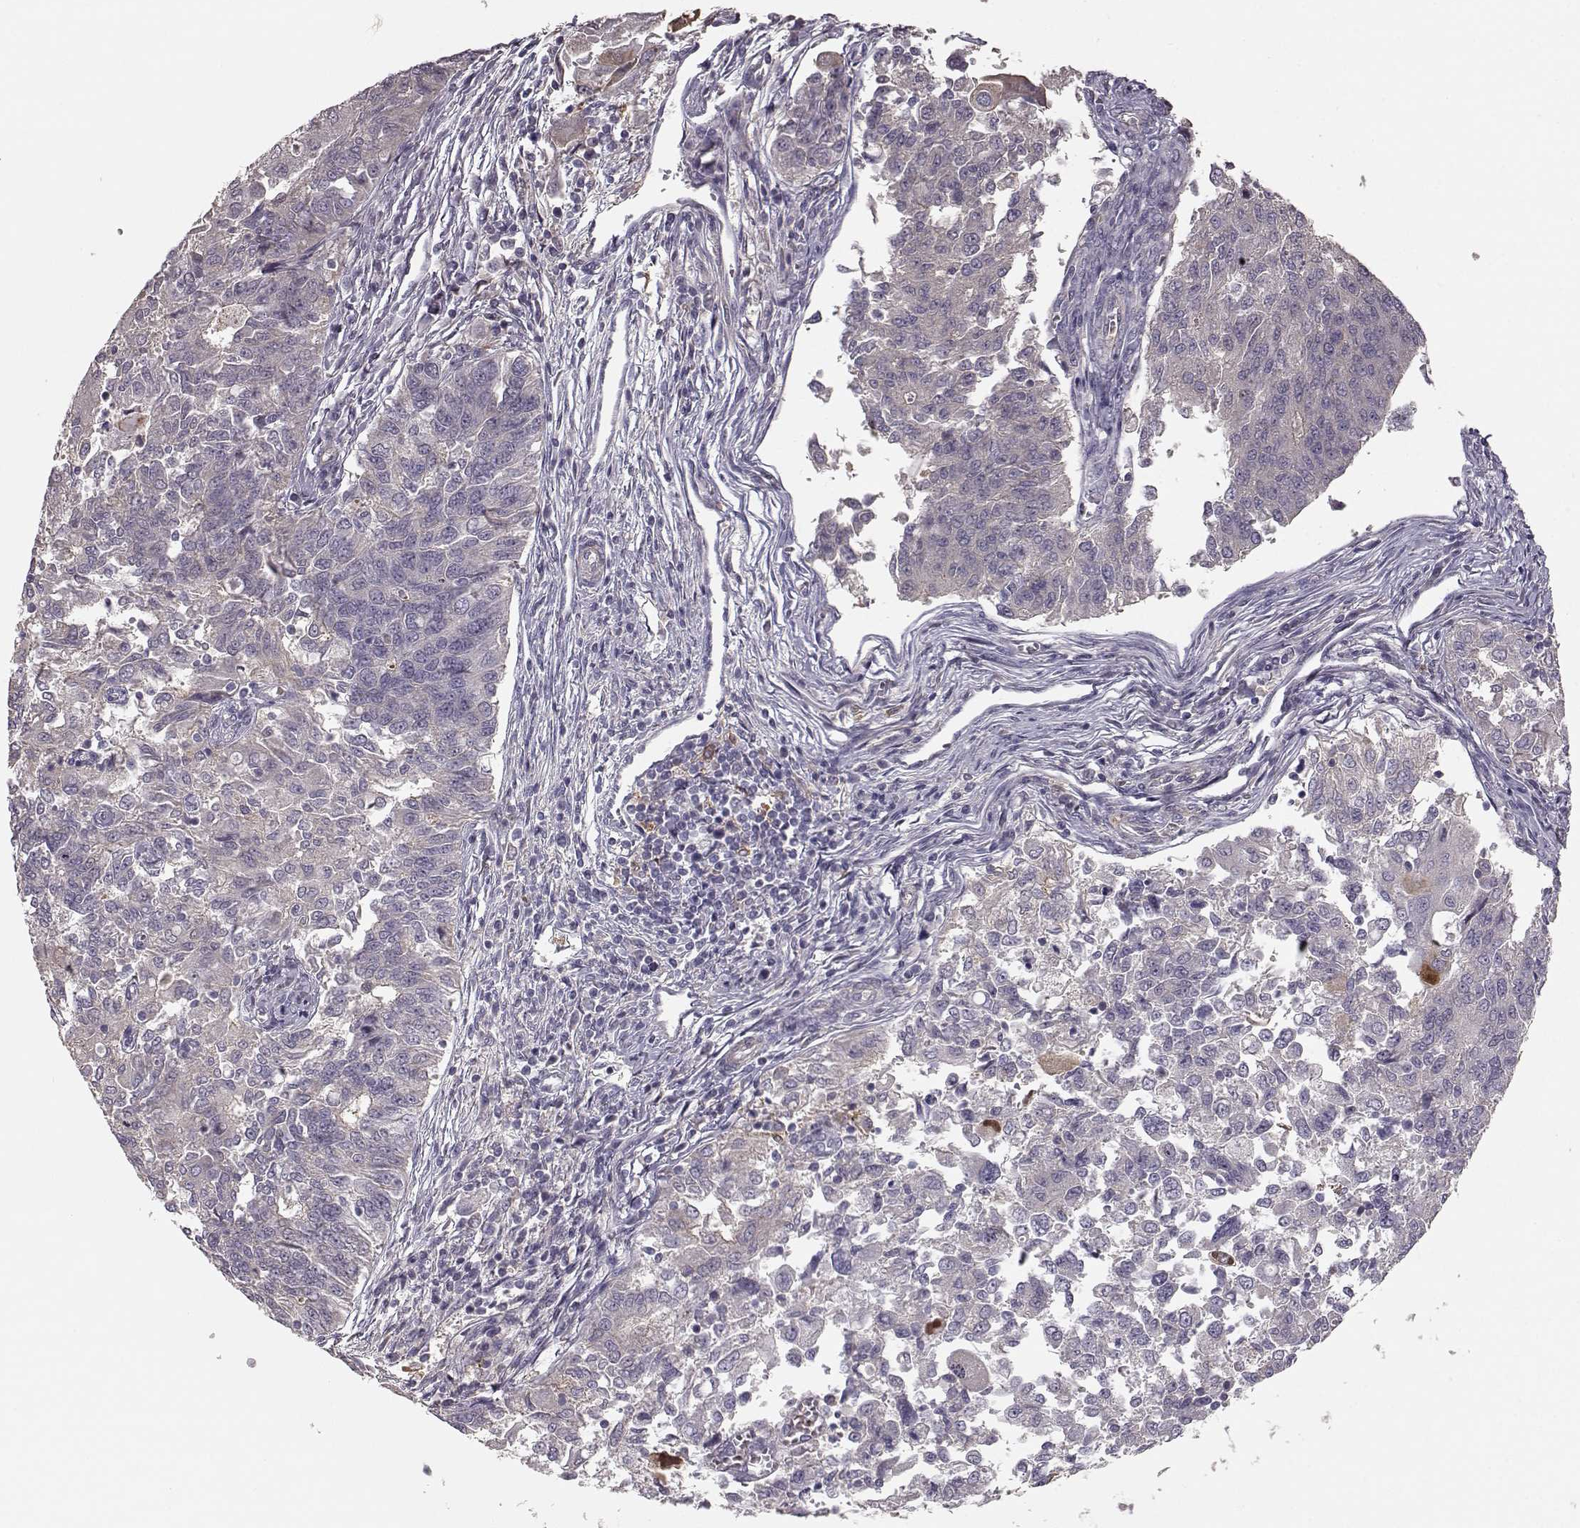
{"staining": {"intensity": "negative", "quantity": "none", "location": "none"}, "tissue": "endometrial cancer", "cell_type": "Tumor cells", "image_type": "cancer", "snomed": [{"axis": "morphology", "description": "Adenocarcinoma, NOS"}, {"axis": "topography", "description": "Endometrium"}], "caption": "Tumor cells show no significant protein staining in endometrial adenocarcinoma.", "gene": "GPR50", "patient": {"sex": "female", "age": 43}}